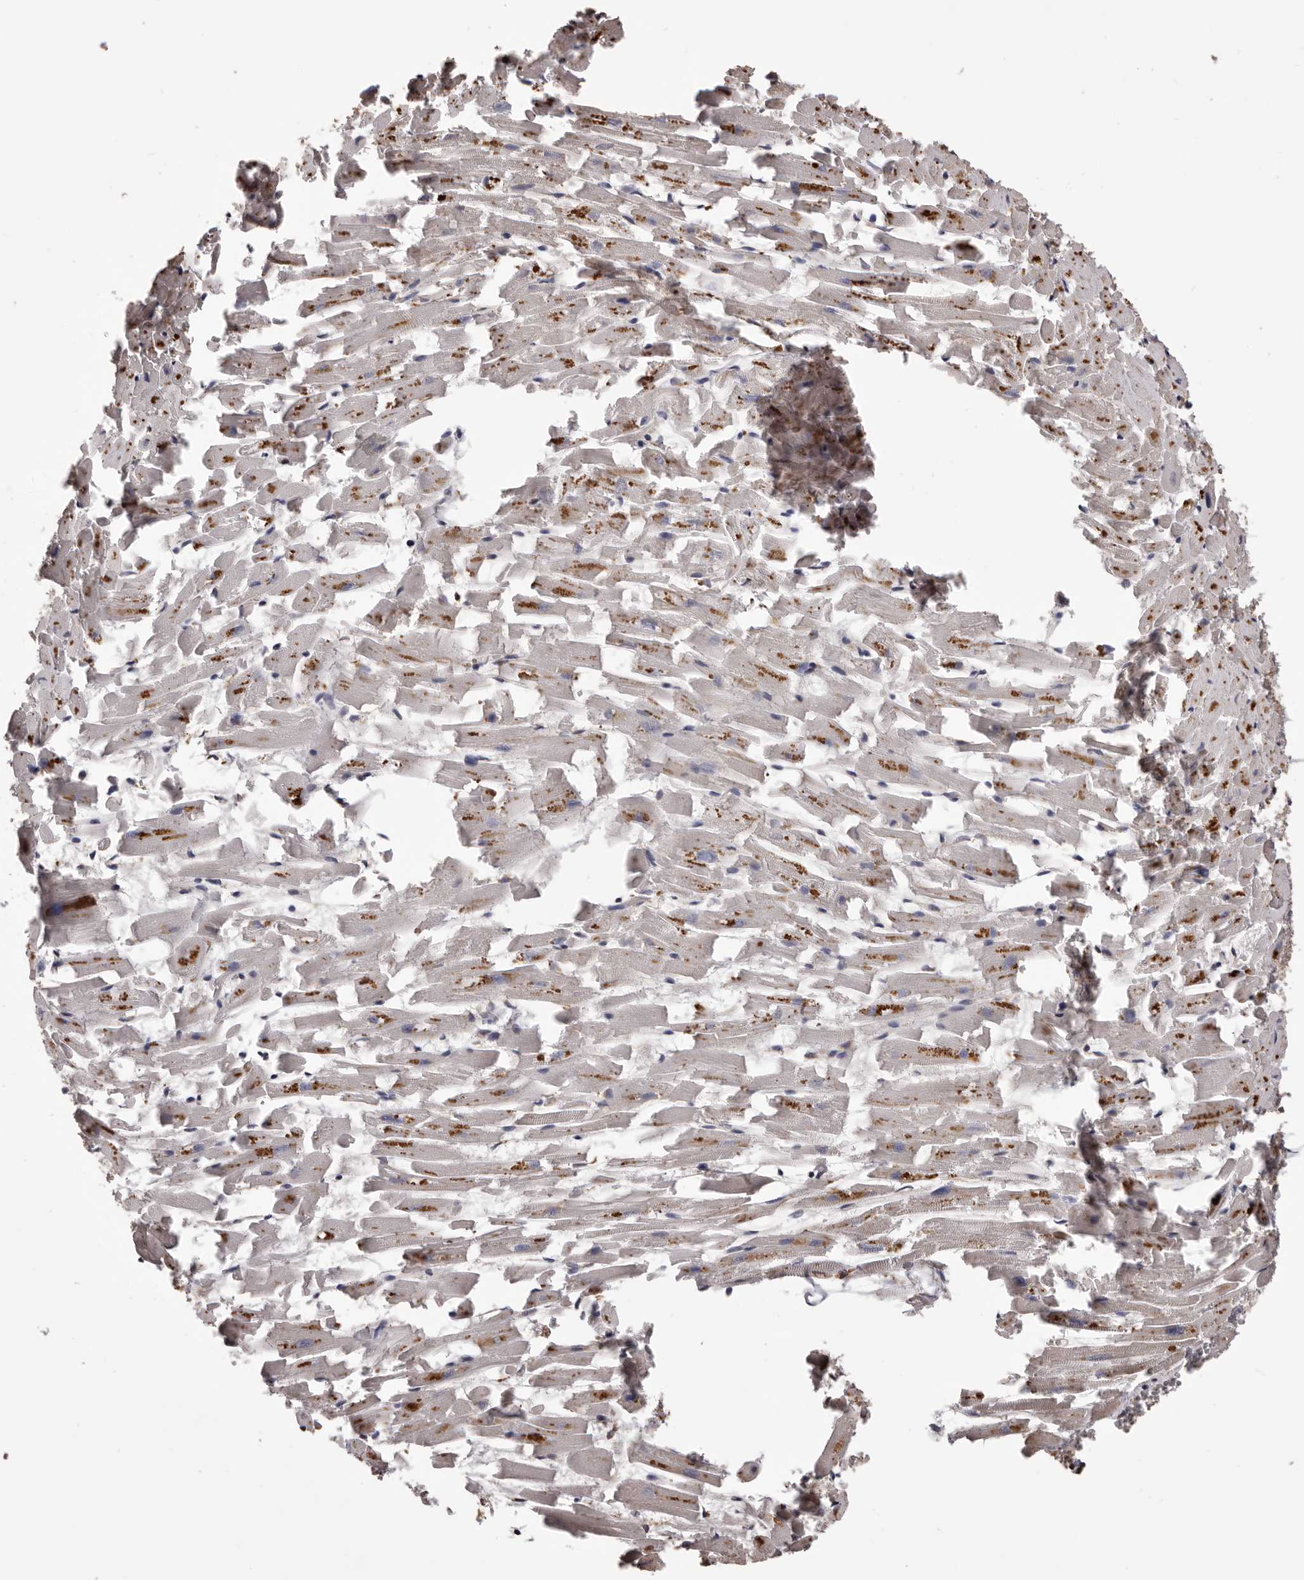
{"staining": {"intensity": "moderate", "quantity": "<25%", "location": "cytoplasmic/membranous"}, "tissue": "heart muscle", "cell_type": "Cardiomyocytes", "image_type": "normal", "snomed": [{"axis": "morphology", "description": "Normal tissue, NOS"}, {"axis": "topography", "description": "Heart"}], "caption": "Brown immunohistochemical staining in normal human heart muscle shows moderate cytoplasmic/membranous staining in approximately <25% of cardiomyocytes.", "gene": "CEP104", "patient": {"sex": "female", "age": 64}}